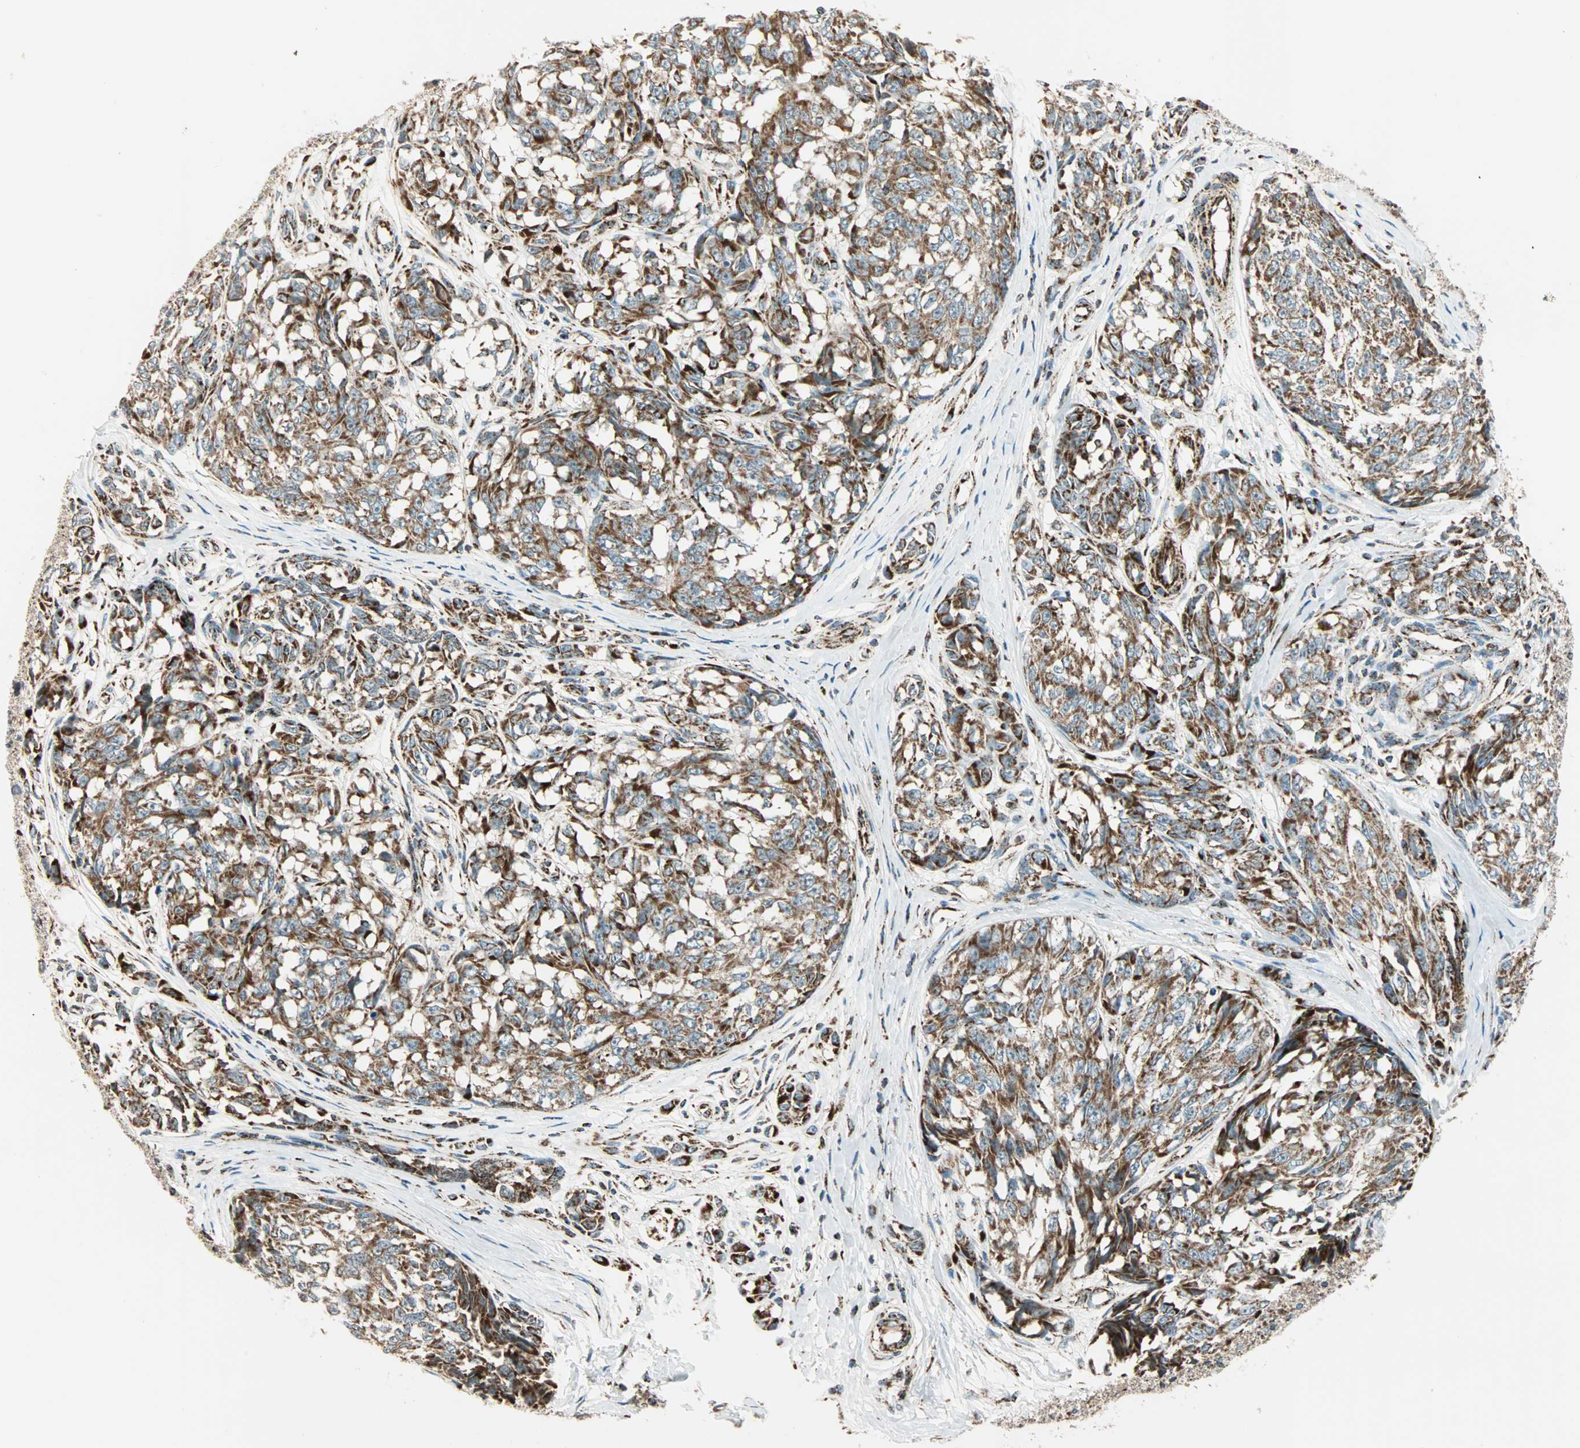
{"staining": {"intensity": "weak", "quantity": ">75%", "location": "cytoplasmic/membranous"}, "tissue": "melanoma", "cell_type": "Tumor cells", "image_type": "cancer", "snomed": [{"axis": "morphology", "description": "Malignant melanoma, NOS"}, {"axis": "topography", "description": "Skin"}], "caption": "Melanoma tissue shows weak cytoplasmic/membranous staining in approximately >75% of tumor cells, visualized by immunohistochemistry. The staining was performed using DAB (3,3'-diaminobenzidine) to visualize the protein expression in brown, while the nuclei were stained in blue with hematoxylin (Magnification: 20x).", "gene": "SPRY4", "patient": {"sex": "female", "age": 64}}